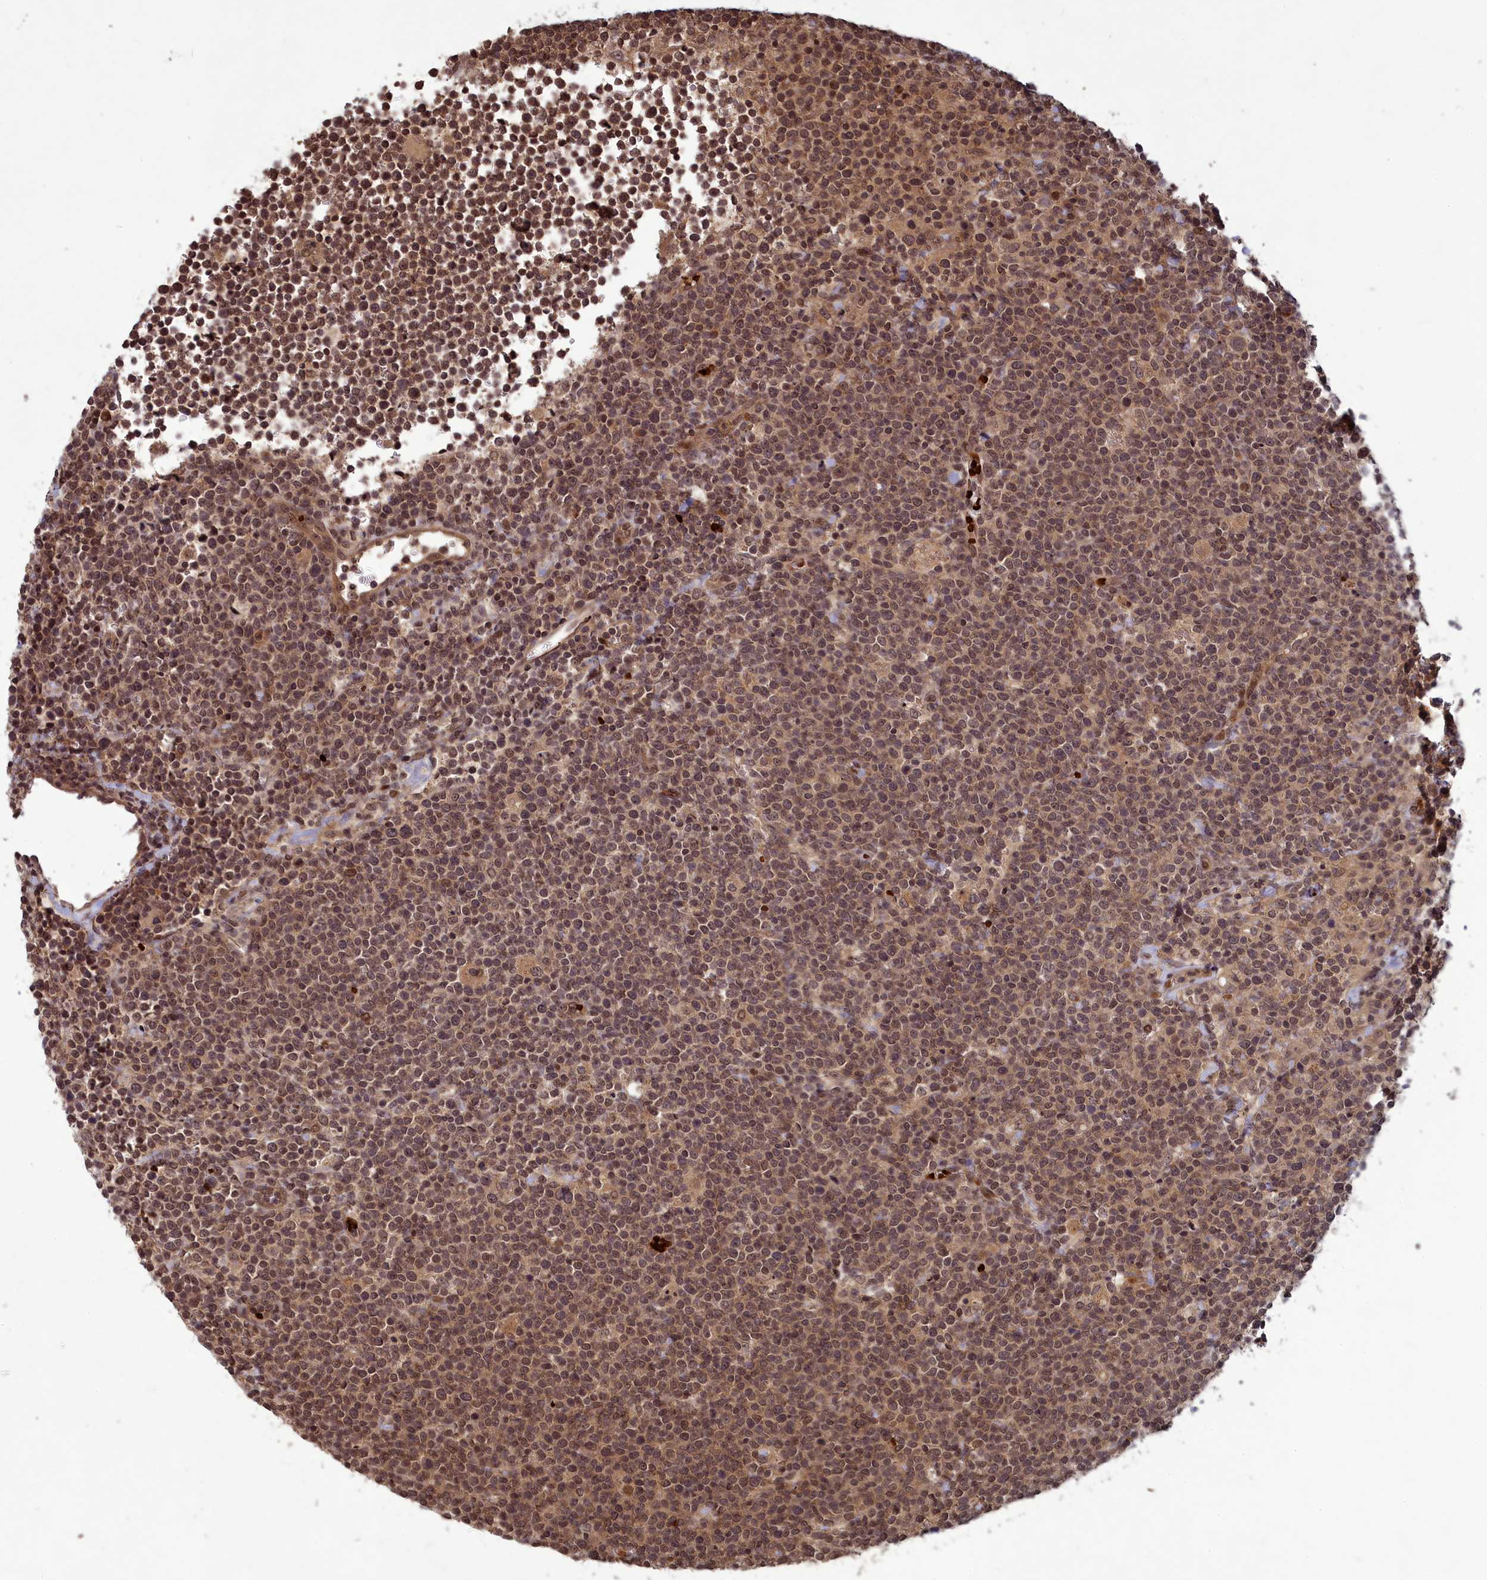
{"staining": {"intensity": "moderate", "quantity": ">75%", "location": "cytoplasmic/membranous,nuclear"}, "tissue": "lymphoma", "cell_type": "Tumor cells", "image_type": "cancer", "snomed": [{"axis": "morphology", "description": "Malignant lymphoma, non-Hodgkin's type, High grade"}, {"axis": "topography", "description": "Lymph node"}], "caption": "Human lymphoma stained with a brown dye exhibits moderate cytoplasmic/membranous and nuclear positive staining in about >75% of tumor cells.", "gene": "SRMS", "patient": {"sex": "male", "age": 61}}